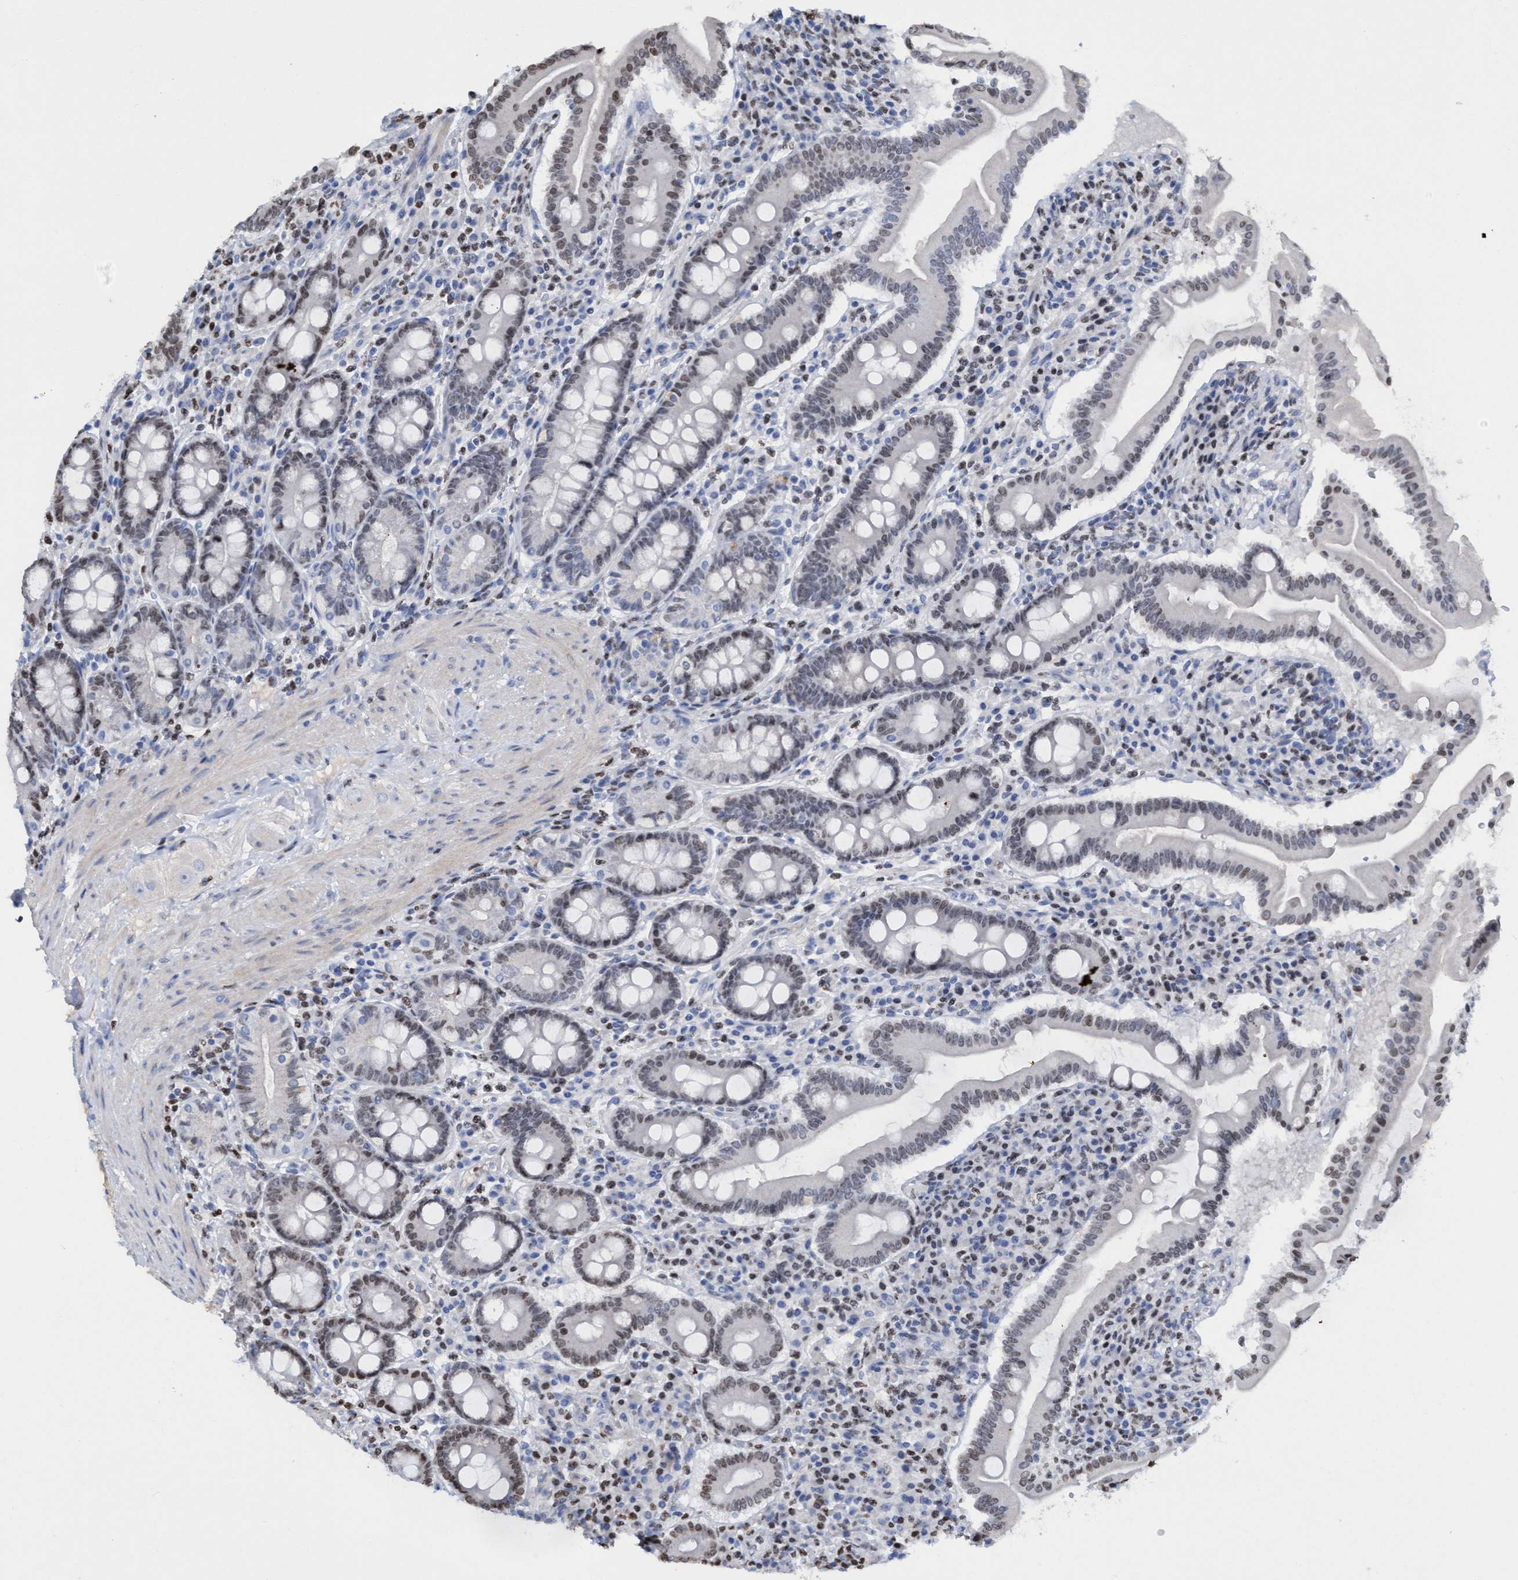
{"staining": {"intensity": "moderate", "quantity": "25%-75%", "location": "nuclear"}, "tissue": "duodenum", "cell_type": "Glandular cells", "image_type": "normal", "snomed": [{"axis": "morphology", "description": "Normal tissue, NOS"}, {"axis": "topography", "description": "Duodenum"}], "caption": "A high-resolution image shows IHC staining of unremarkable duodenum, which demonstrates moderate nuclear expression in approximately 25%-75% of glandular cells.", "gene": "CBX2", "patient": {"sex": "male", "age": 50}}